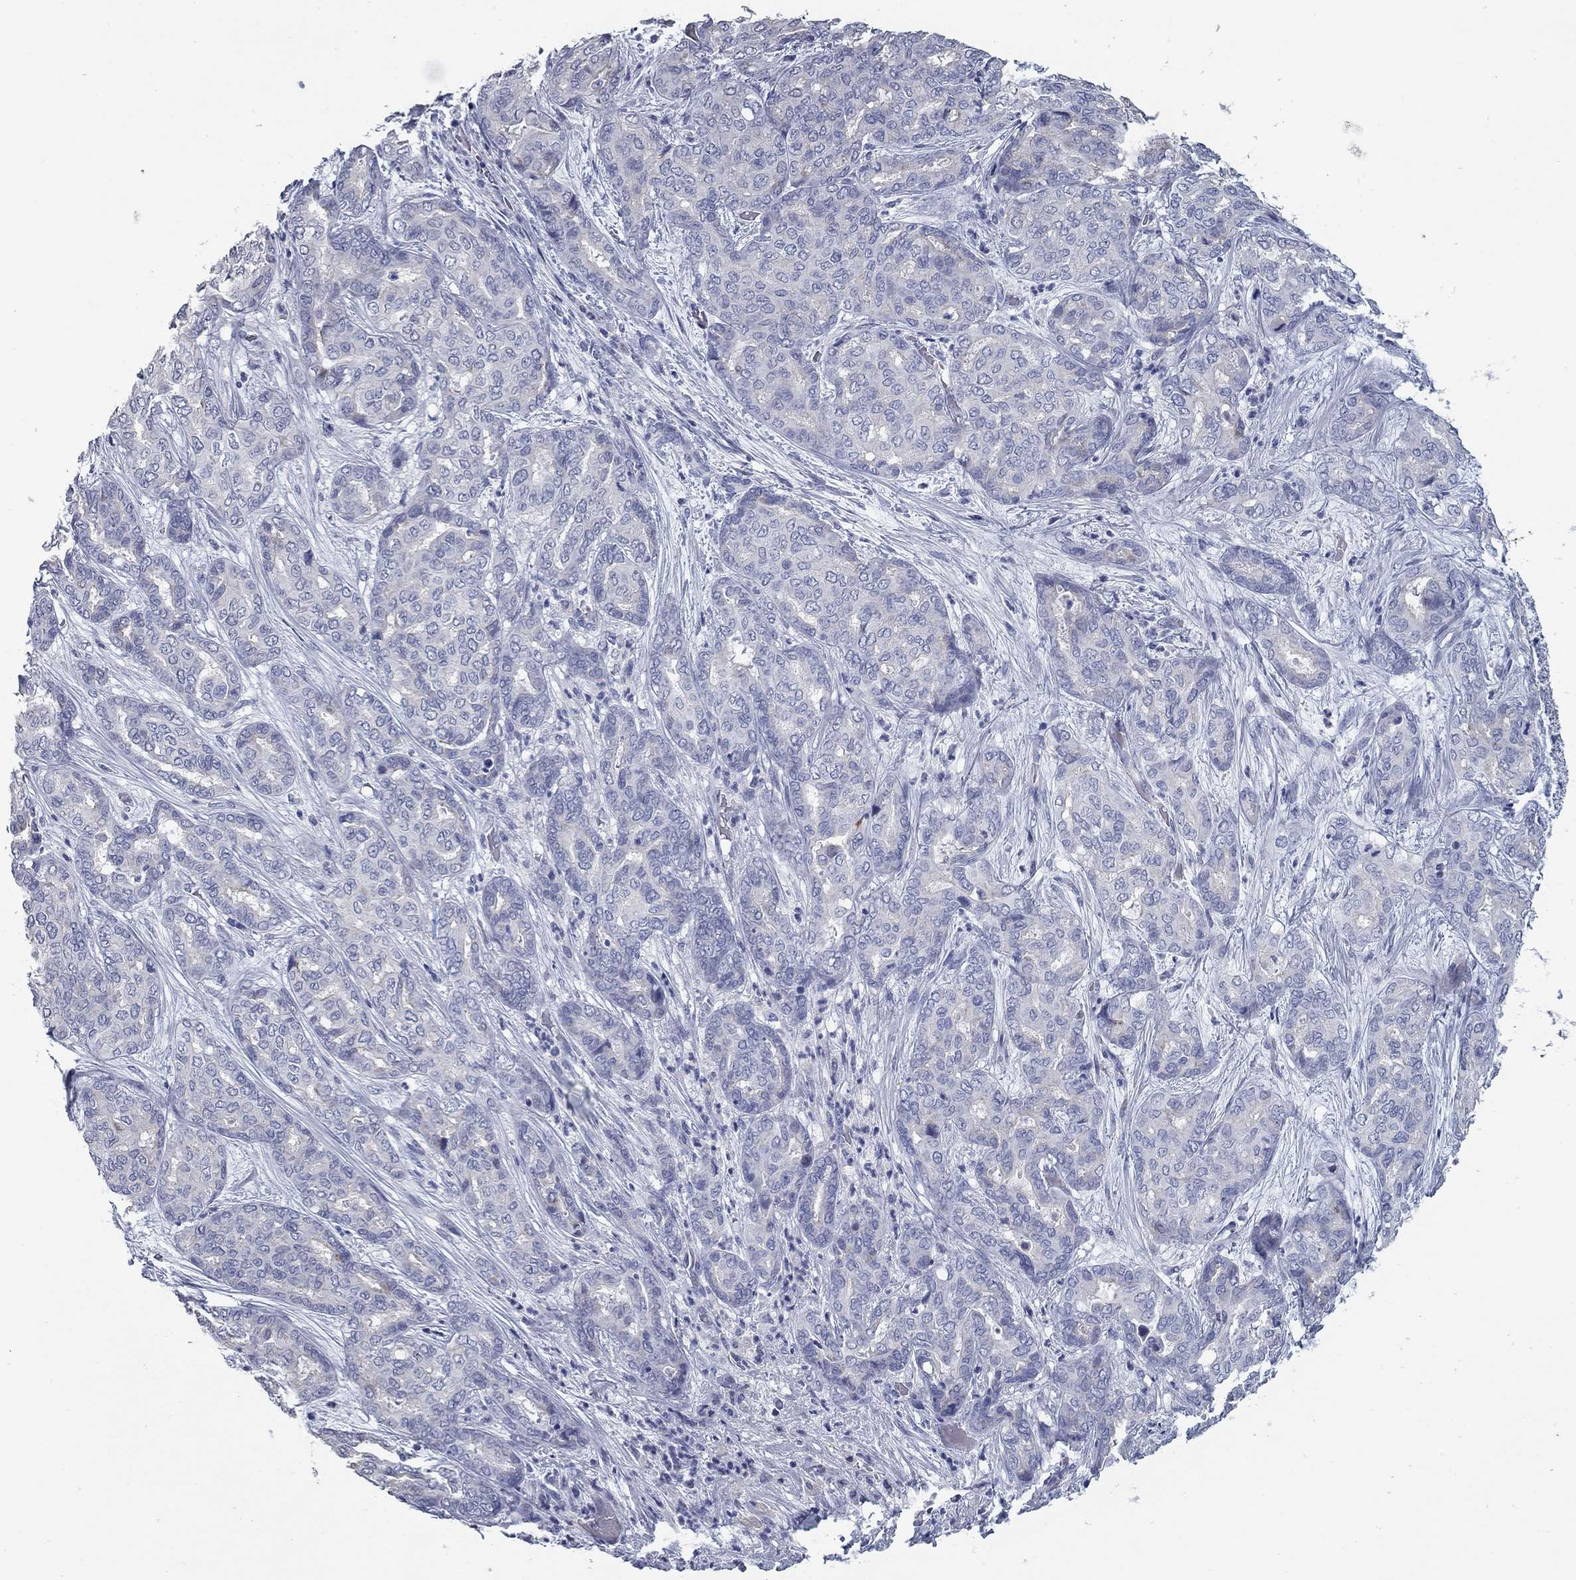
{"staining": {"intensity": "negative", "quantity": "none", "location": "none"}, "tissue": "liver cancer", "cell_type": "Tumor cells", "image_type": "cancer", "snomed": [{"axis": "morphology", "description": "Cholangiocarcinoma"}, {"axis": "topography", "description": "Liver"}], "caption": "Tumor cells are negative for protein expression in human cholangiocarcinoma (liver).", "gene": "TAC1", "patient": {"sex": "female", "age": 64}}